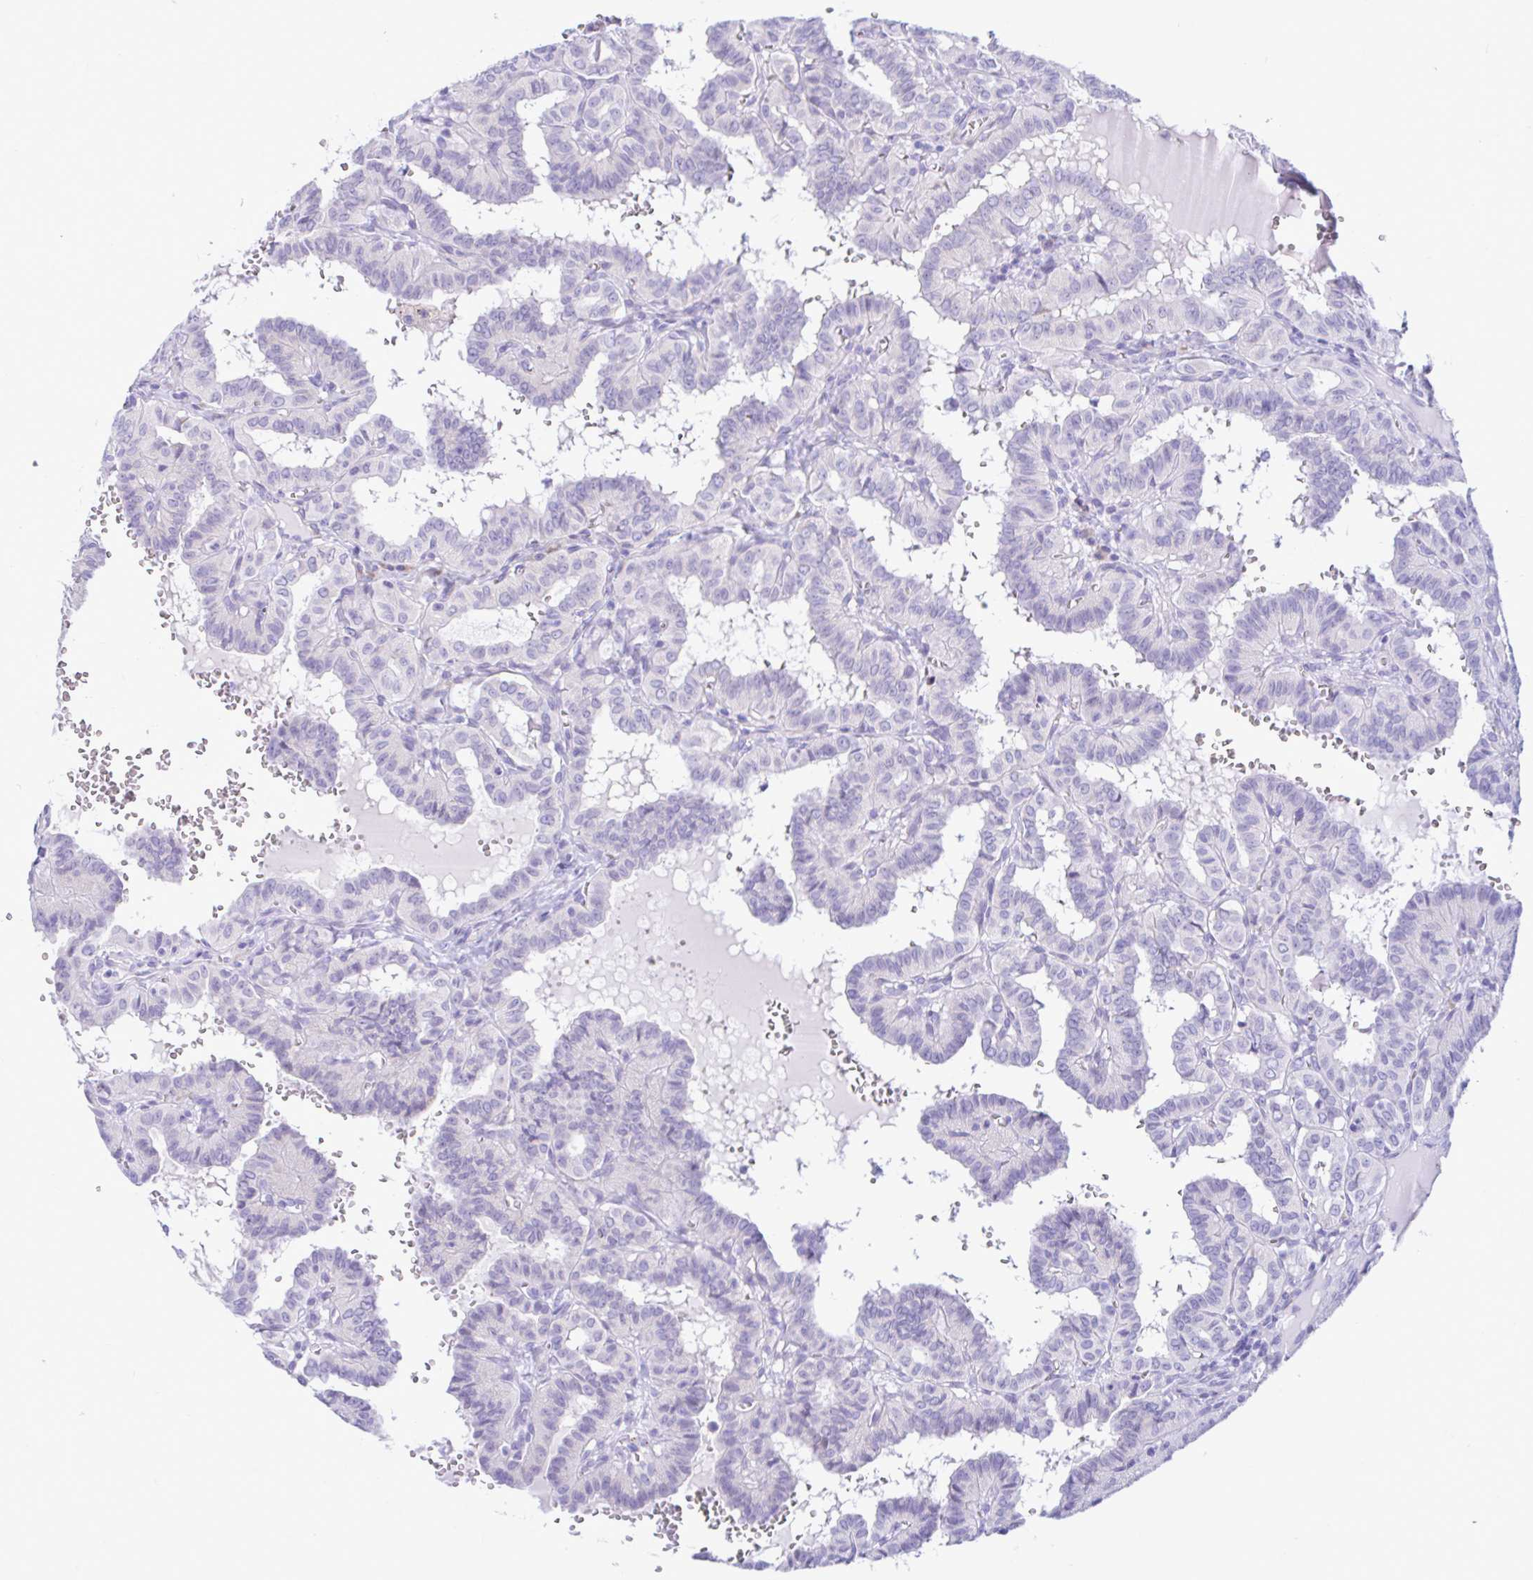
{"staining": {"intensity": "negative", "quantity": "none", "location": "none"}, "tissue": "thyroid cancer", "cell_type": "Tumor cells", "image_type": "cancer", "snomed": [{"axis": "morphology", "description": "Papillary adenocarcinoma, NOS"}, {"axis": "topography", "description": "Thyroid gland"}], "caption": "This is an IHC histopathology image of human thyroid papillary adenocarcinoma. There is no expression in tumor cells.", "gene": "NBPF3", "patient": {"sex": "female", "age": 21}}